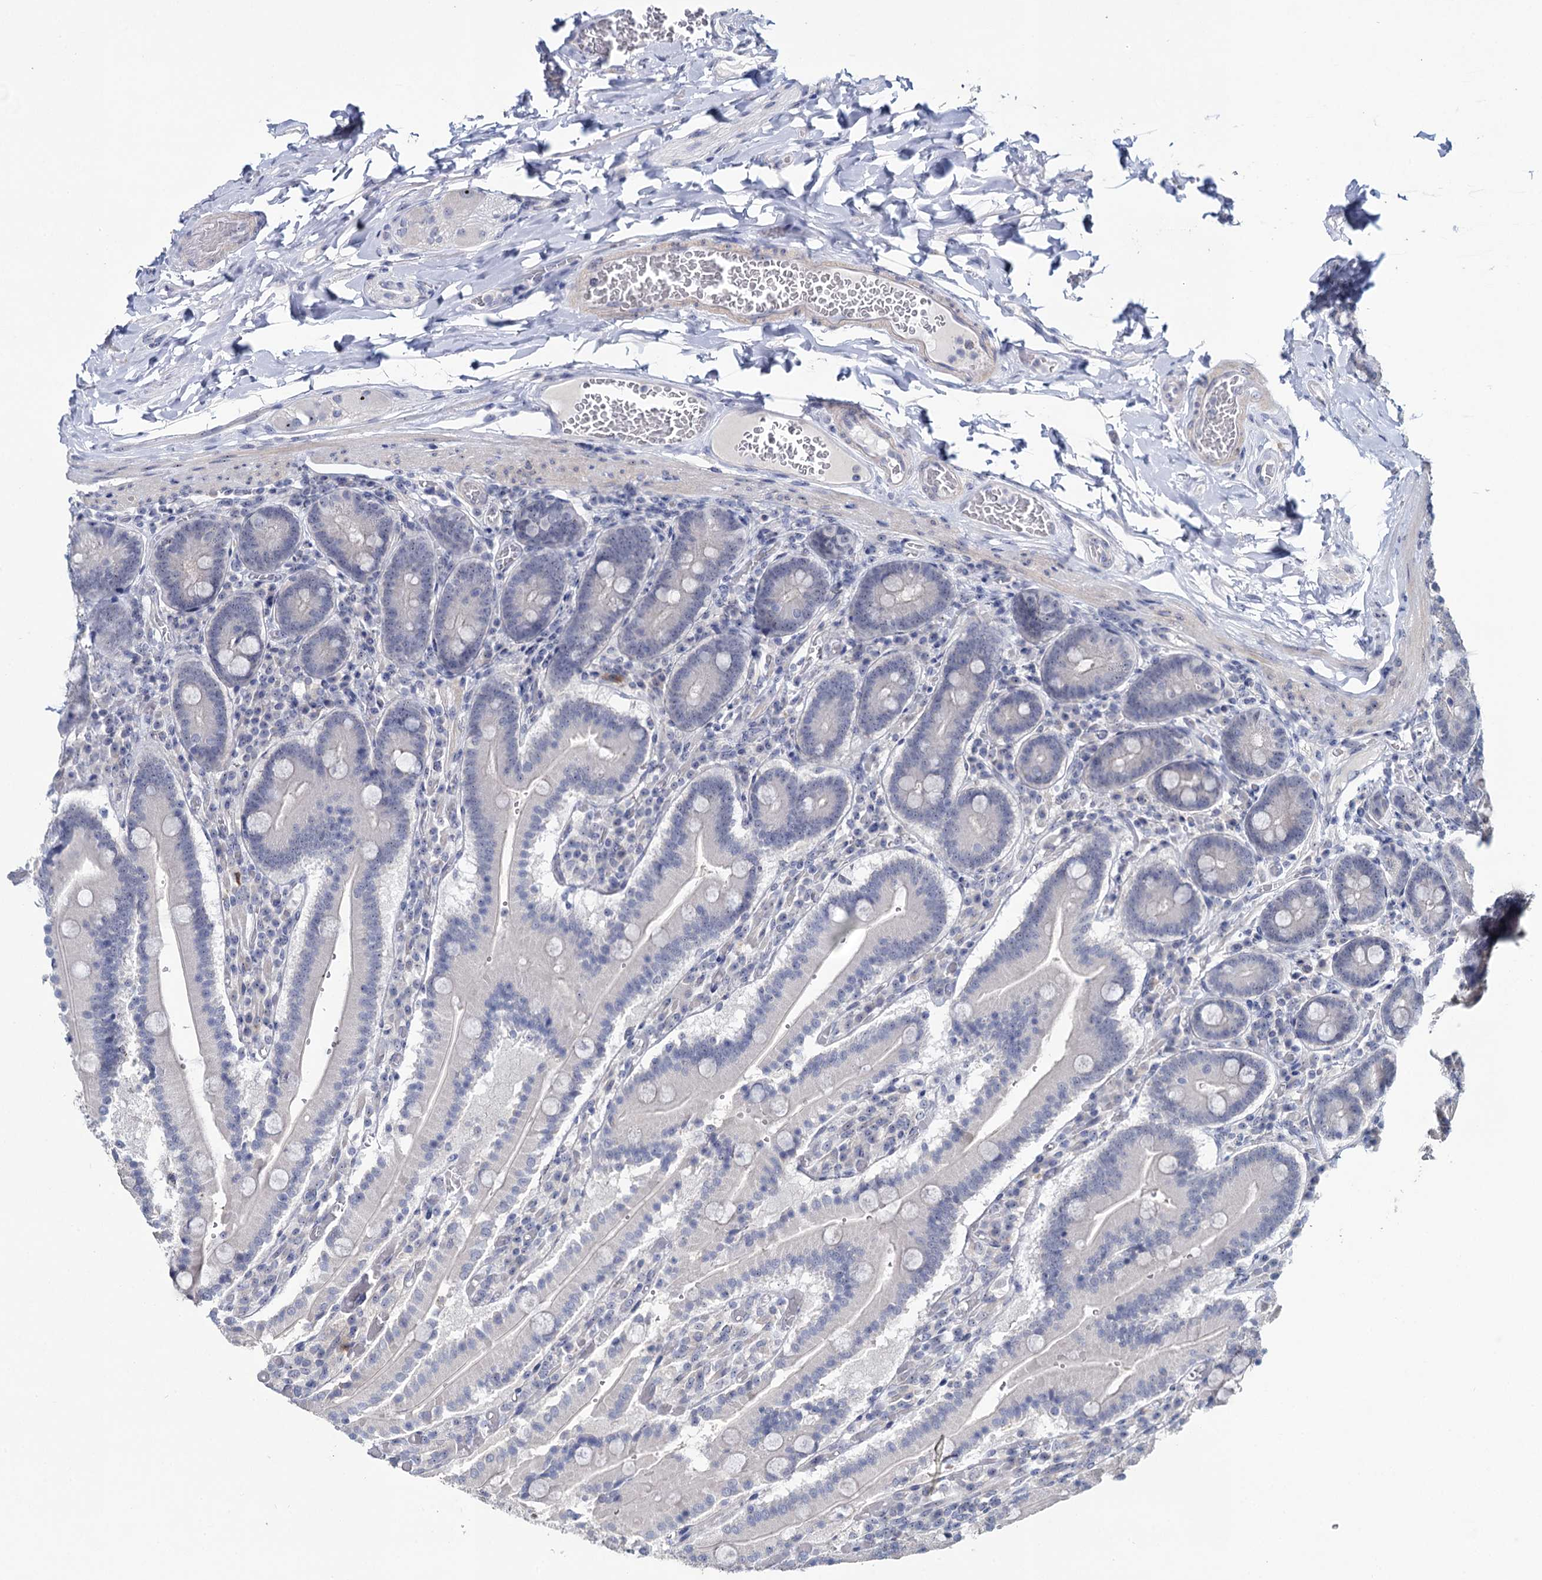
{"staining": {"intensity": "negative", "quantity": "none", "location": "none"}, "tissue": "duodenum", "cell_type": "Glandular cells", "image_type": "normal", "snomed": [{"axis": "morphology", "description": "Normal tissue, NOS"}, {"axis": "topography", "description": "Duodenum"}], "caption": "Micrograph shows no protein expression in glandular cells of normal duodenum. (DAB (3,3'-diaminobenzidine) immunohistochemistry (IHC) with hematoxylin counter stain).", "gene": "SFN", "patient": {"sex": "female", "age": 62}}